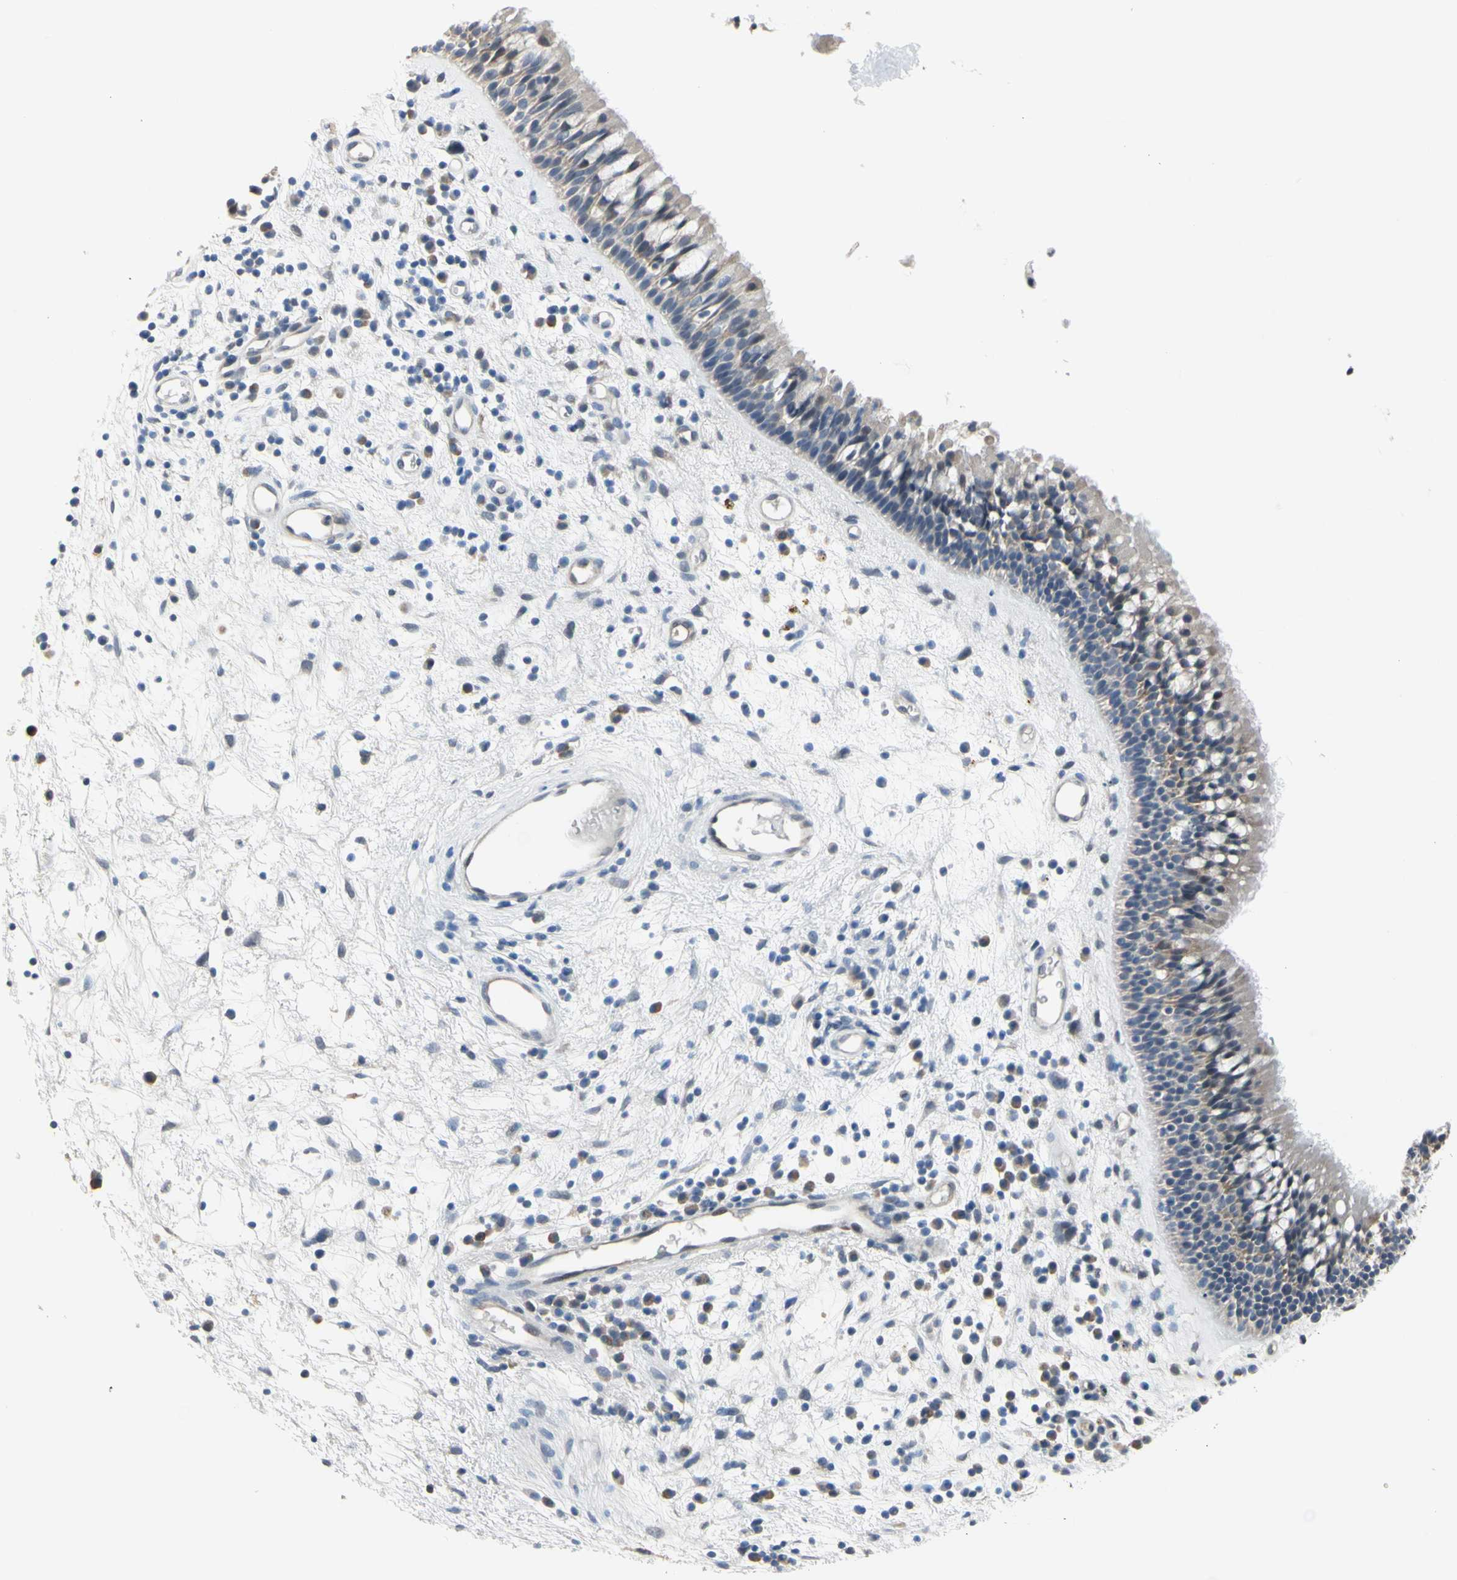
{"staining": {"intensity": "moderate", "quantity": "25%-75%", "location": "cytoplasmic/membranous"}, "tissue": "nasopharynx", "cell_type": "Respiratory epithelial cells", "image_type": "normal", "snomed": [{"axis": "morphology", "description": "Normal tissue, NOS"}, {"axis": "morphology", "description": "Inflammation, NOS"}, {"axis": "topography", "description": "Nasopharynx"}], "caption": "Moderate cytoplasmic/membranous positivity for a protein is identified in approximately 25%-75% of respiratory epithelial cells of unremarkable nasopharynx using IHC.", "gene": "HSPA4", "patient": {"sex": "male", "age": 48}}